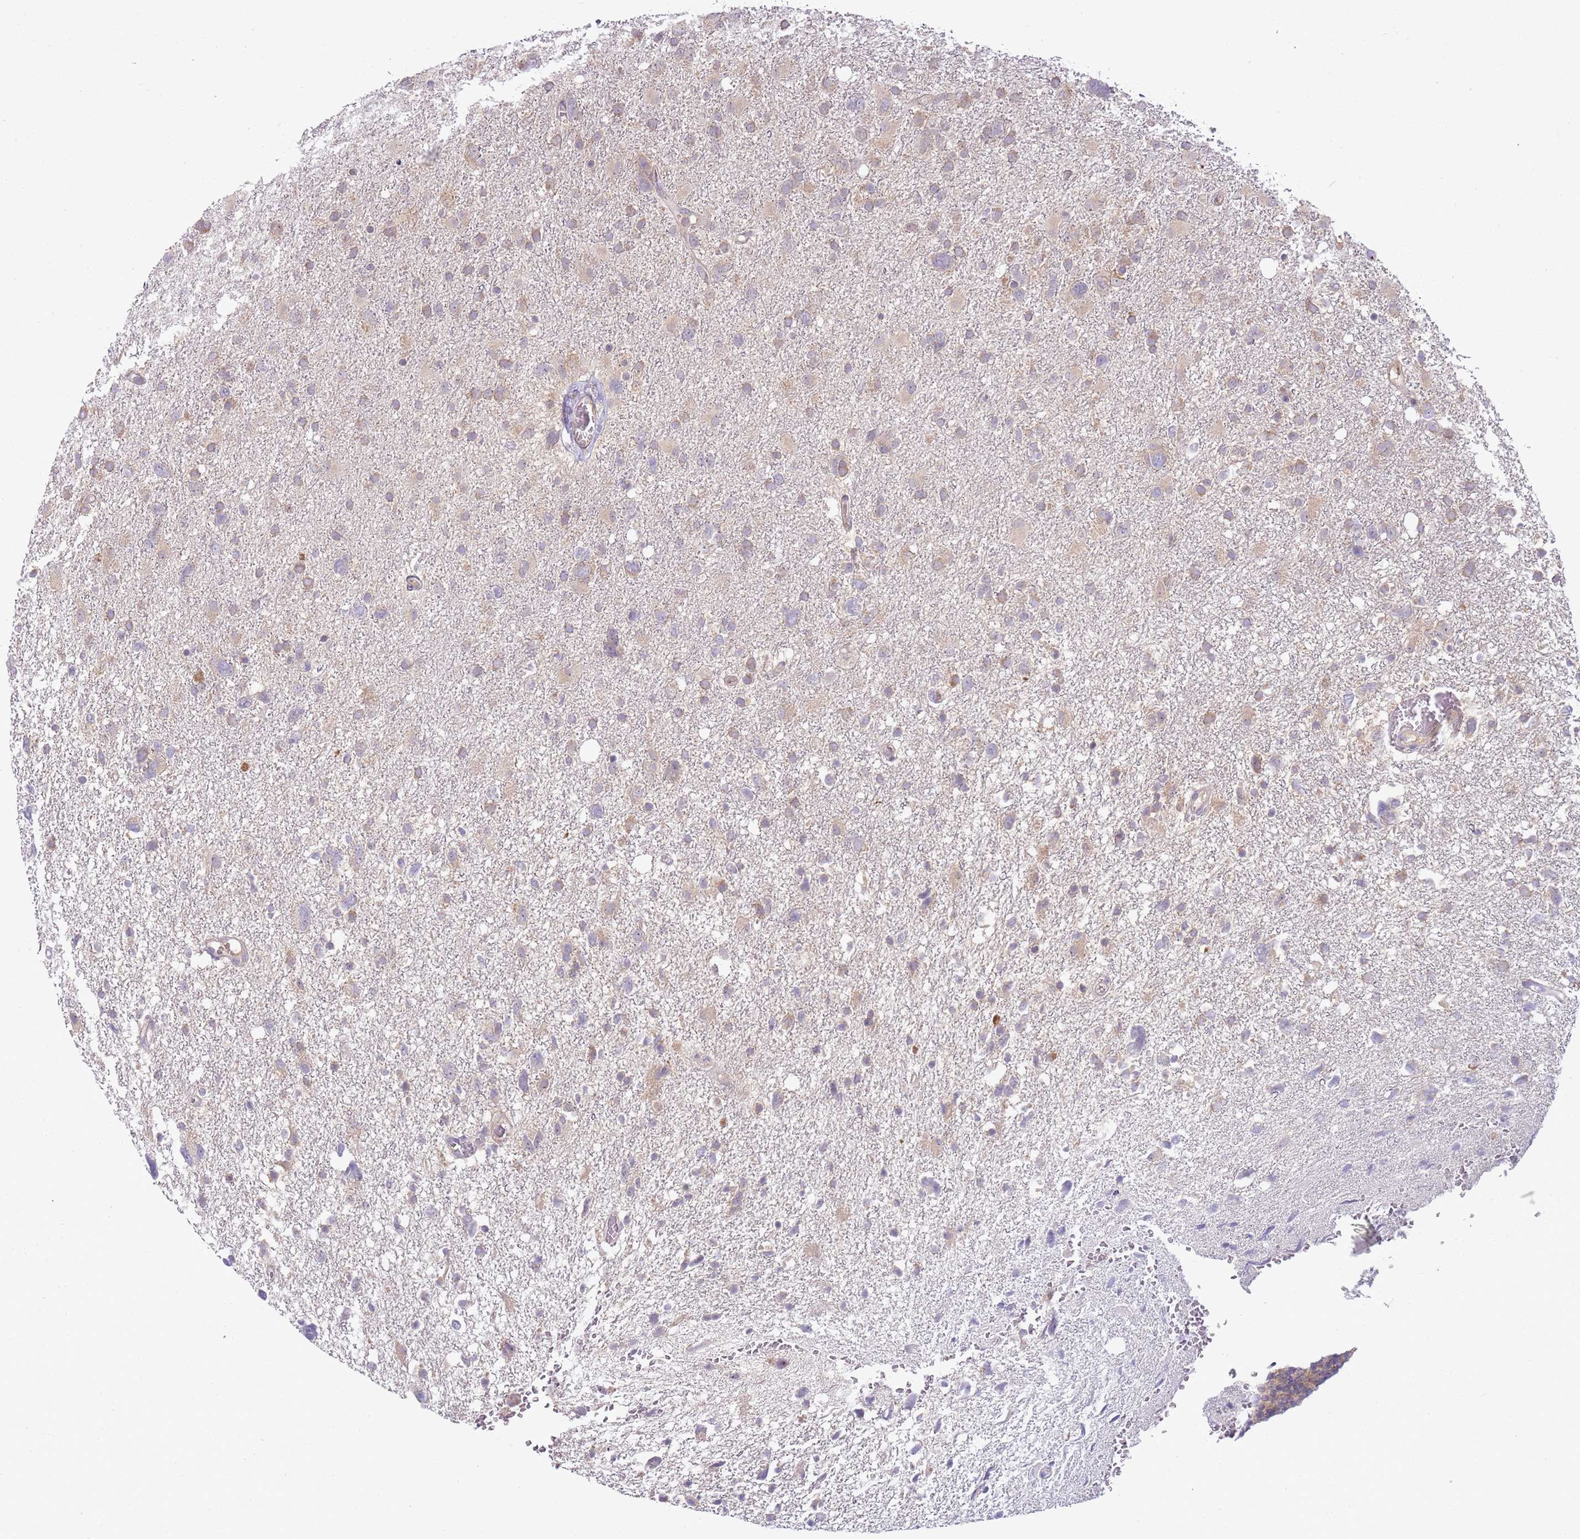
{"staining": {"intensity": "weak", "quantity": "25%-75%", "location": "cytoplasmic/membranous"}, "tissue": "glioma", "cell_type": "Tumor cells", "image_type": "cancer", "snomed": [{"axis": "morphology", "description": "Glioma, malignant, High grade"}, {"axis": "topography", "description": "Brain"}], "caption": "DAB (3,3'-diaminobenzidine) immunohistochemical staining of human malignant high-grade glioma shows weak cytoplasmic/membranous protein expression in approximately 25%-75% of tumor cells. (DAB (3,3'-diaminobenzidine) IHC, brown staining for protein, blue staining for nuclei).", "gene": "SKOR2", "patient": {"sex": "male", "age": 61}}